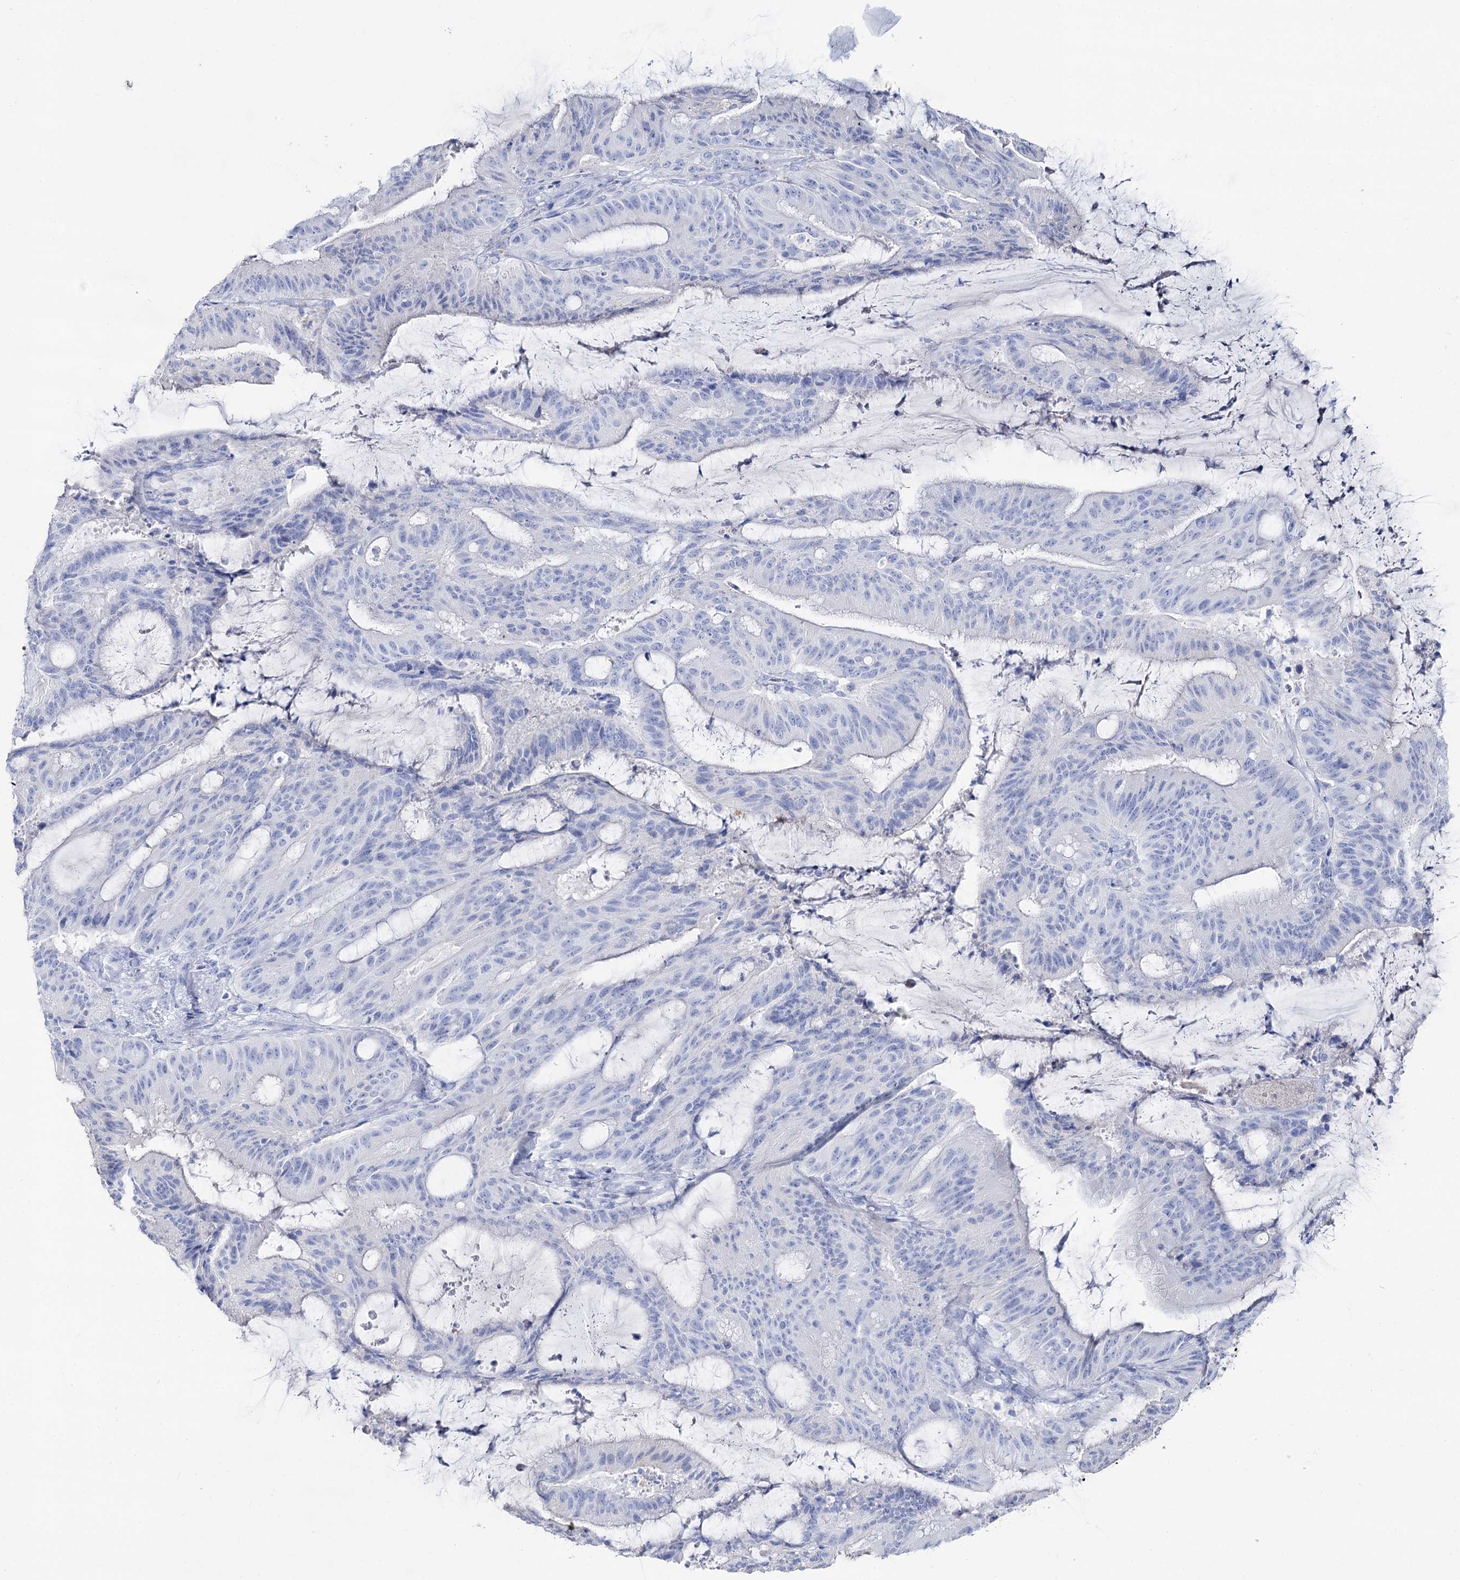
{"staining": {"intensity": "negative", "quantity": "none", "location": "none"}, "tissue": "liver cancer", "cell_type": "Tumor cells", "image_type": "cancer", "snomed": [{"axis": "morphology", "description": "Normal tissue, NOS"}, {"axis": "morphology", "description": "Cholangiocarcinoma"}, {"axis": "topography", "description": "Liver"}, {"axis": "topography", "description": "Peripheral nerve tissue"}], "caption": "The micrograph displays no significant staining in tumor cells of liver cancer. The staining was performed using DAB (3,3'-diaminobenzidine) to visualize the protein expression in brown, while the nuclei were stained in blue with hematoxylin (Magnification: 20x).", "gene": "SLC3A1", "patient": {"sex": "female", "age": 73}}